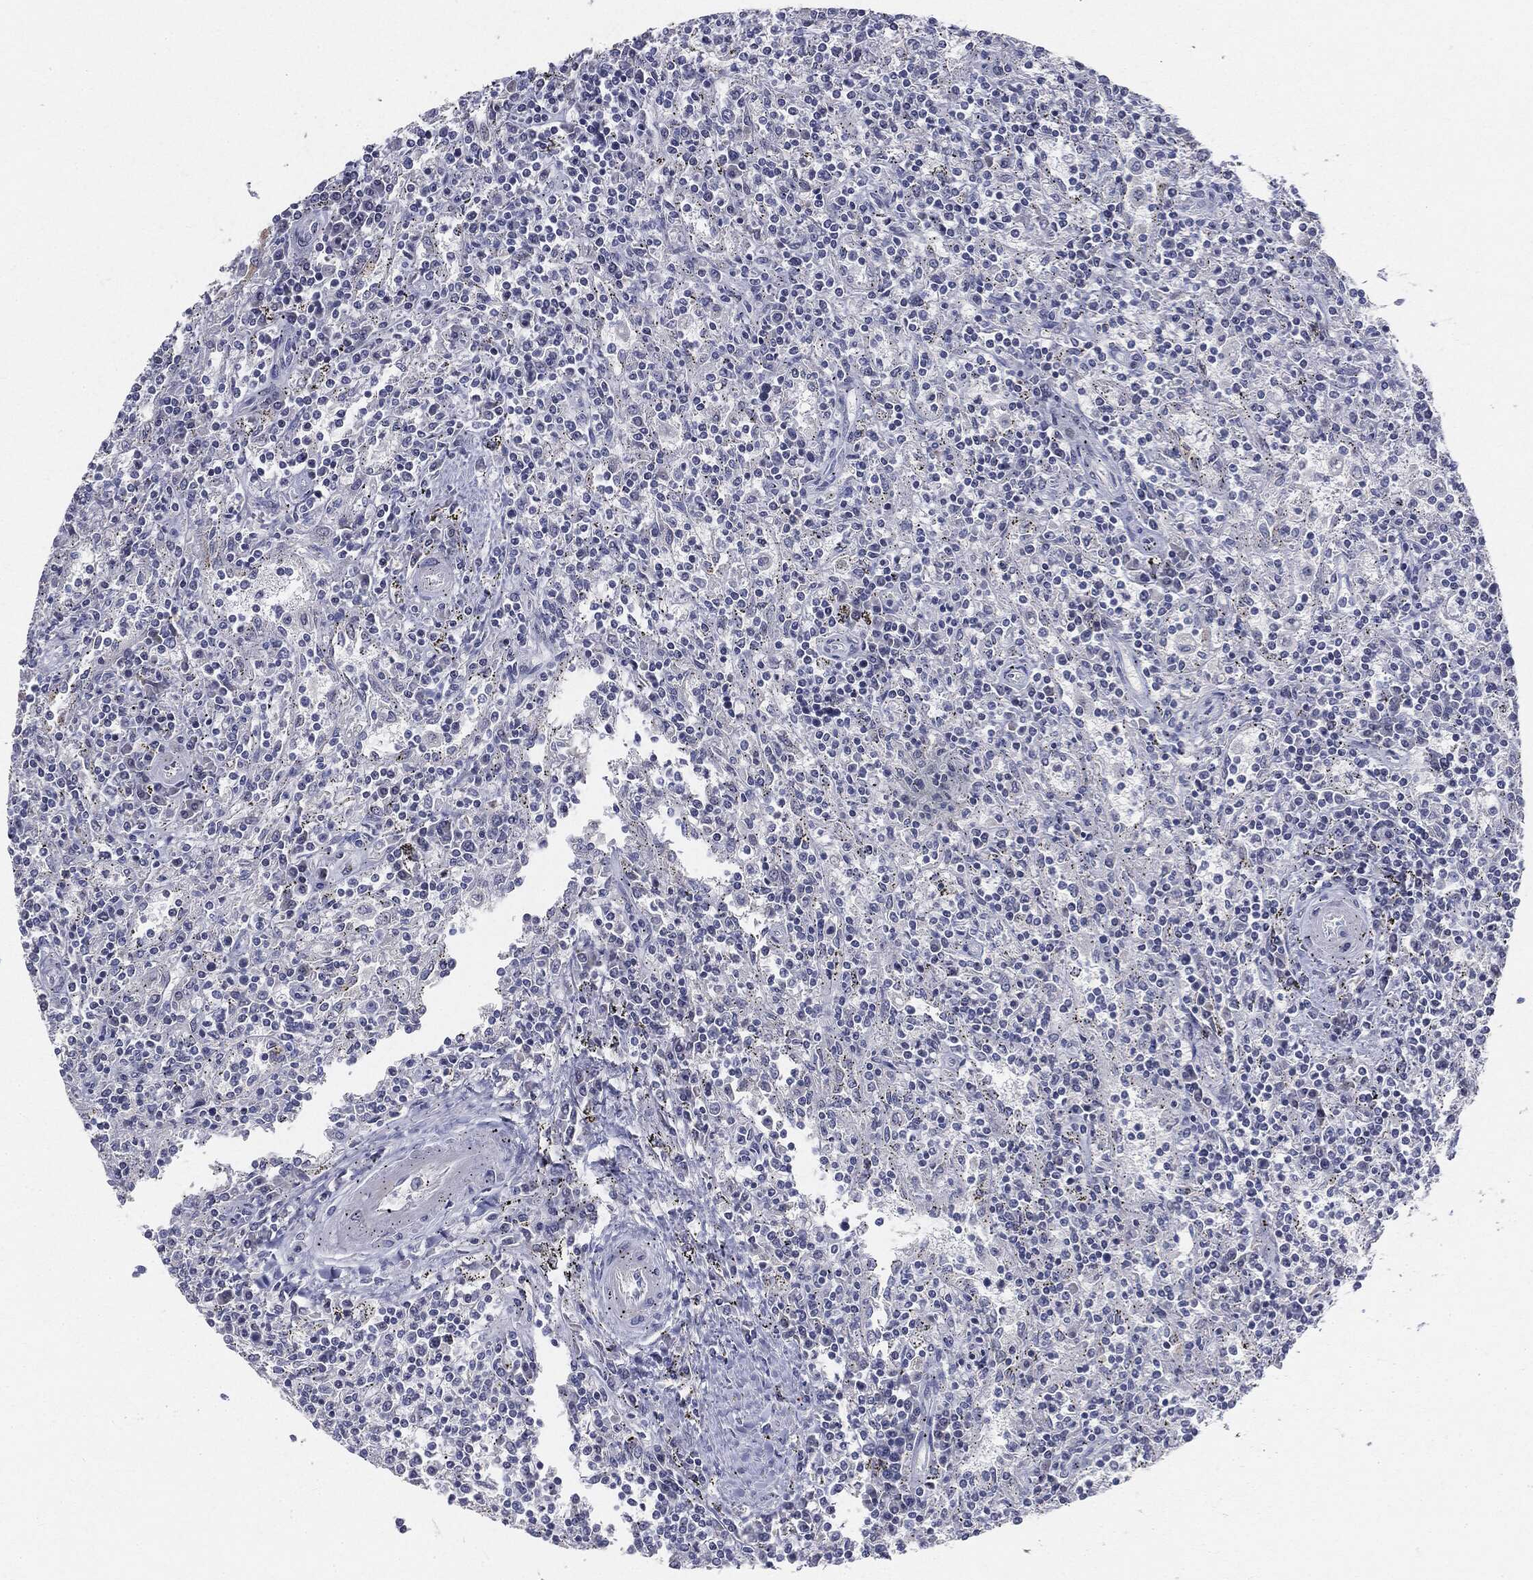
{"staining": {"intensity": "negative", "quantity": "none", "location": "none"}, "tissue": "lymphoma", "cell_type": "Tumor cells", "image_type": "cancer", "snomed": [{"axis": "morphology", "description": "Malignant lymphoma, non-Hodgkin's type, Low grade"}, {"axis": "topography", "description": "Spleen"}], "caption": "High power microscopy micrograph of an IHC micrograph of lymphoma, revealing no significant staining in tumor cells.", "gene": "CGB1", "patient": {"sex": "male", "age": 62}}